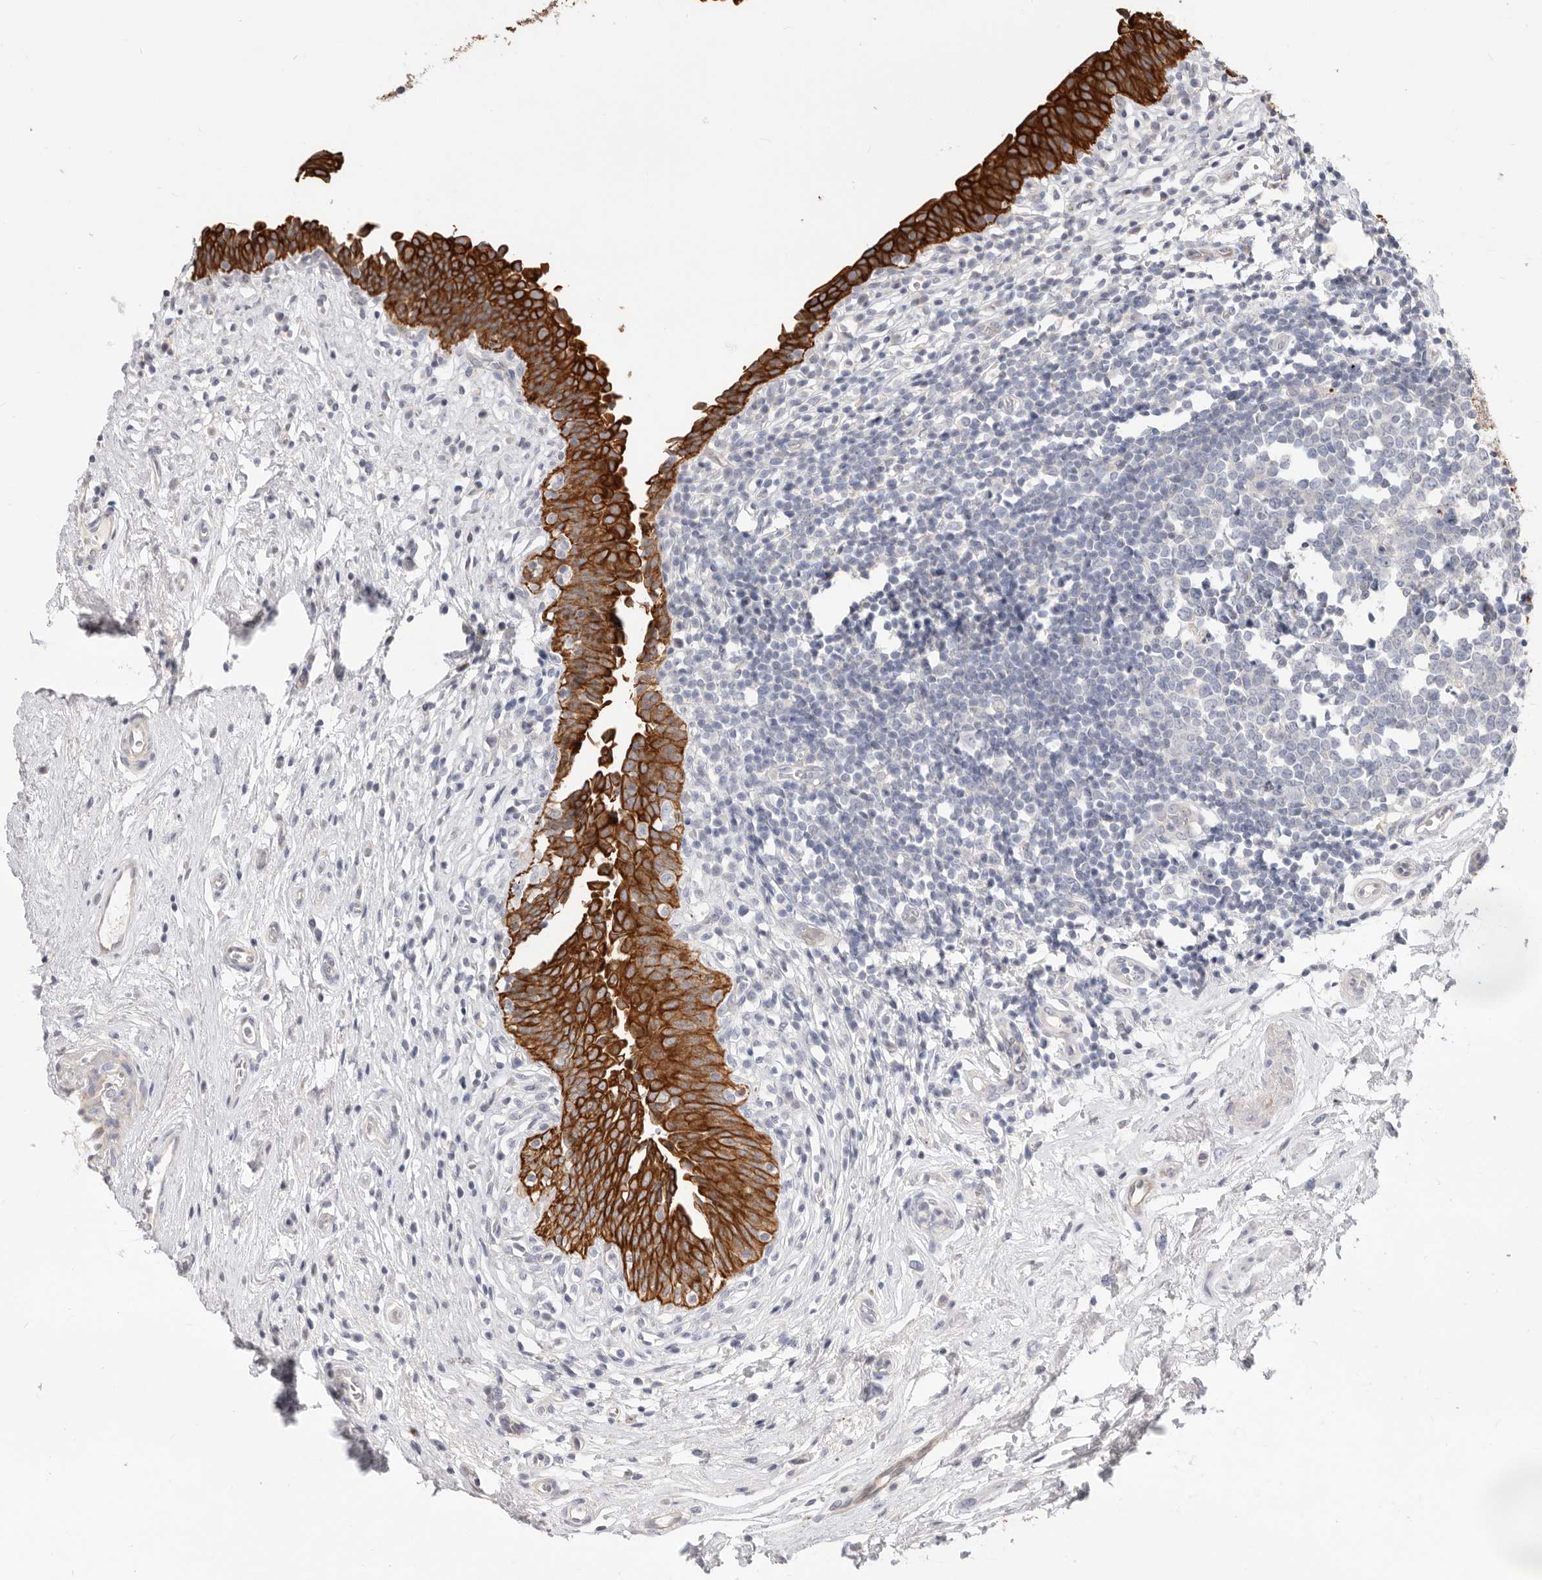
{"staining": {"intensity": "strong", "quantity": ">75%", "location": "cytoplasmic/membranous"}, "tissue": "urinary bladder", "cell_type": "Urothelial cells", "image_type": "normal", "snomed": [{"axis": "morphology", "description": "Normal tissue, NOS"}, {"axis": "topography", "description": "Urinary bladder"}], "caption": "Normal urinary bladder shows strong cytoplasmic/membranous expression in approximately >75% of urothelial cells.", "gene": "USH1C", "patient": {"sex": "male", "age": 83}}